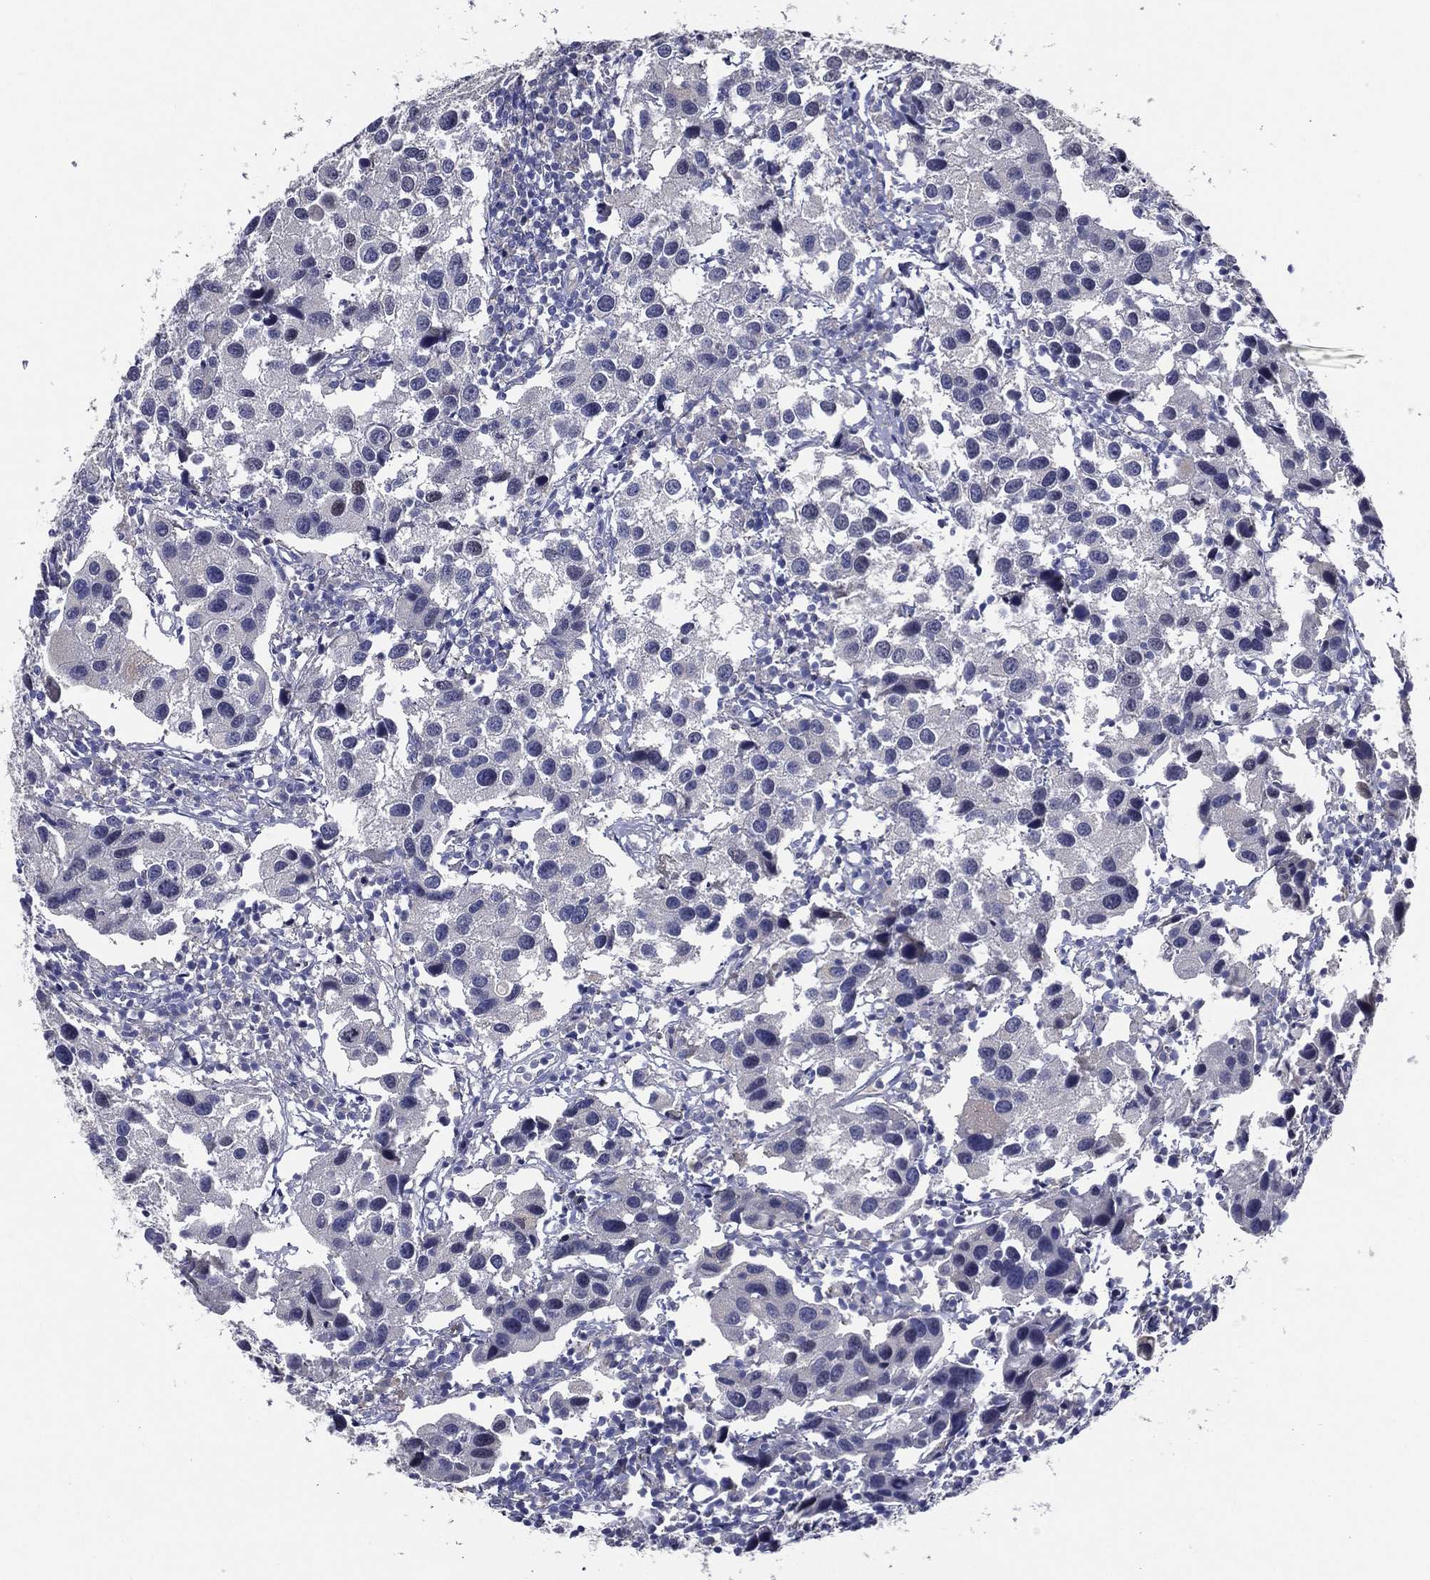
{"staining": {"intensity": "negative", "quantity": "none", "location": "none"}, "tissue": "urothelial cancer", "cell_type": "Tumor cells", "image_type": "cancer", "snomed": [{"axis": "morphology", "description": "Urothelial carcinoma, High grade"}, {"axis": "topography", "description": "Urinary bladder"}], "caption": "Photomicrograph shows no significant protein expression in tumor cells of urothelial cancer. (DAB (3,3'-diaminobenzidine) IHC, high magnification).", "gene": "TFAP2A", "patient": {"sex": "male", "age": 79}}